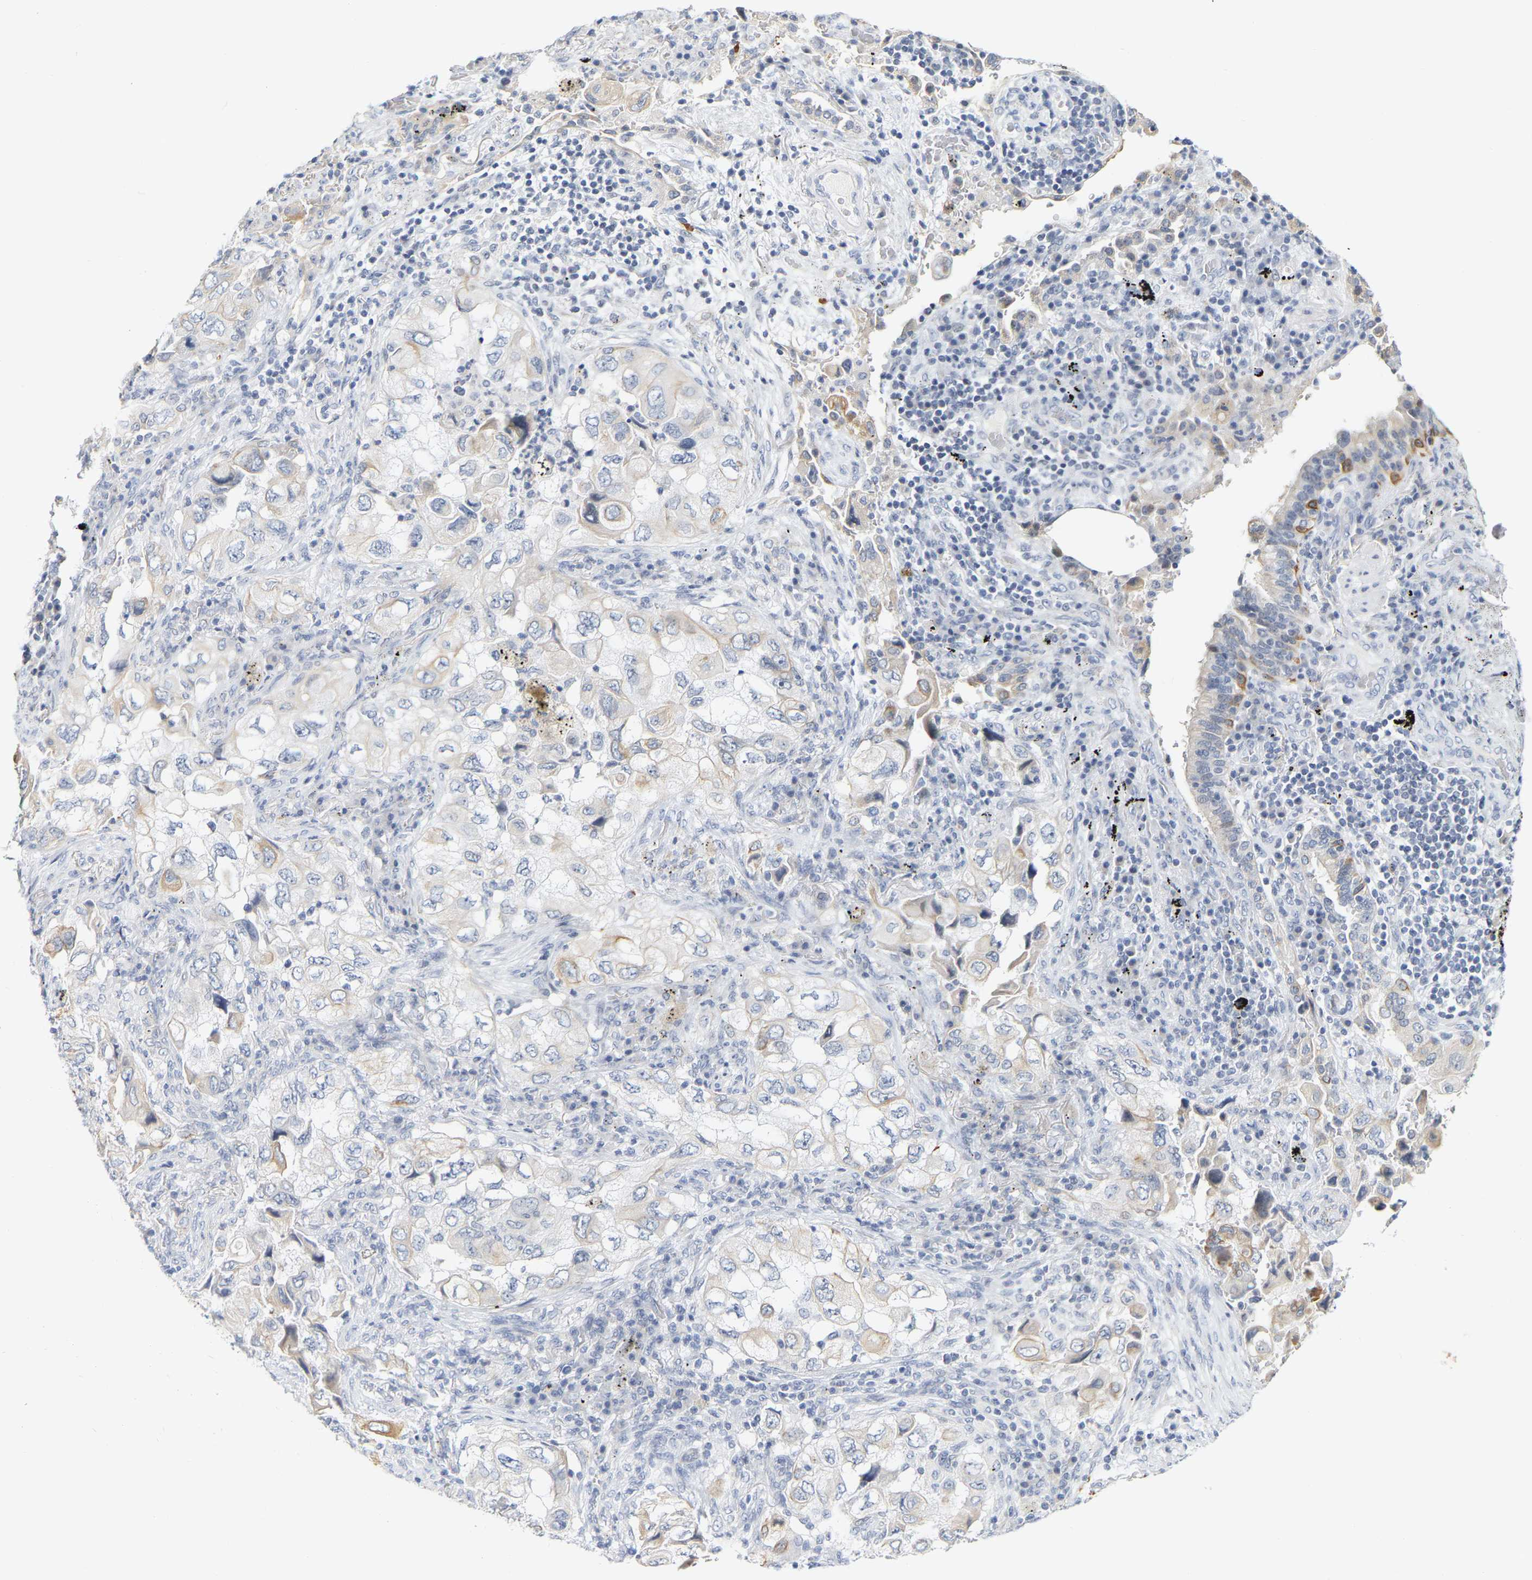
{"staining": {"intensity": "negative", "quantity": "none", "location": "none"}, "tissue": "lung cancer", "cell_type": "Tumor cells", "image_type": "cancer", "snomed": [{"axis": "morphology", "description": "Adenocarcinoma, NOS"}, {"axis": "topography", "description": "Lung"}], "caption": "Tumor cells show no significant protein positivity in lung cancer (adenocarcinoma). Nuclei are stained in blue.", "gene": "KRT76", "patient": {"sex": "male", "age": 64}}